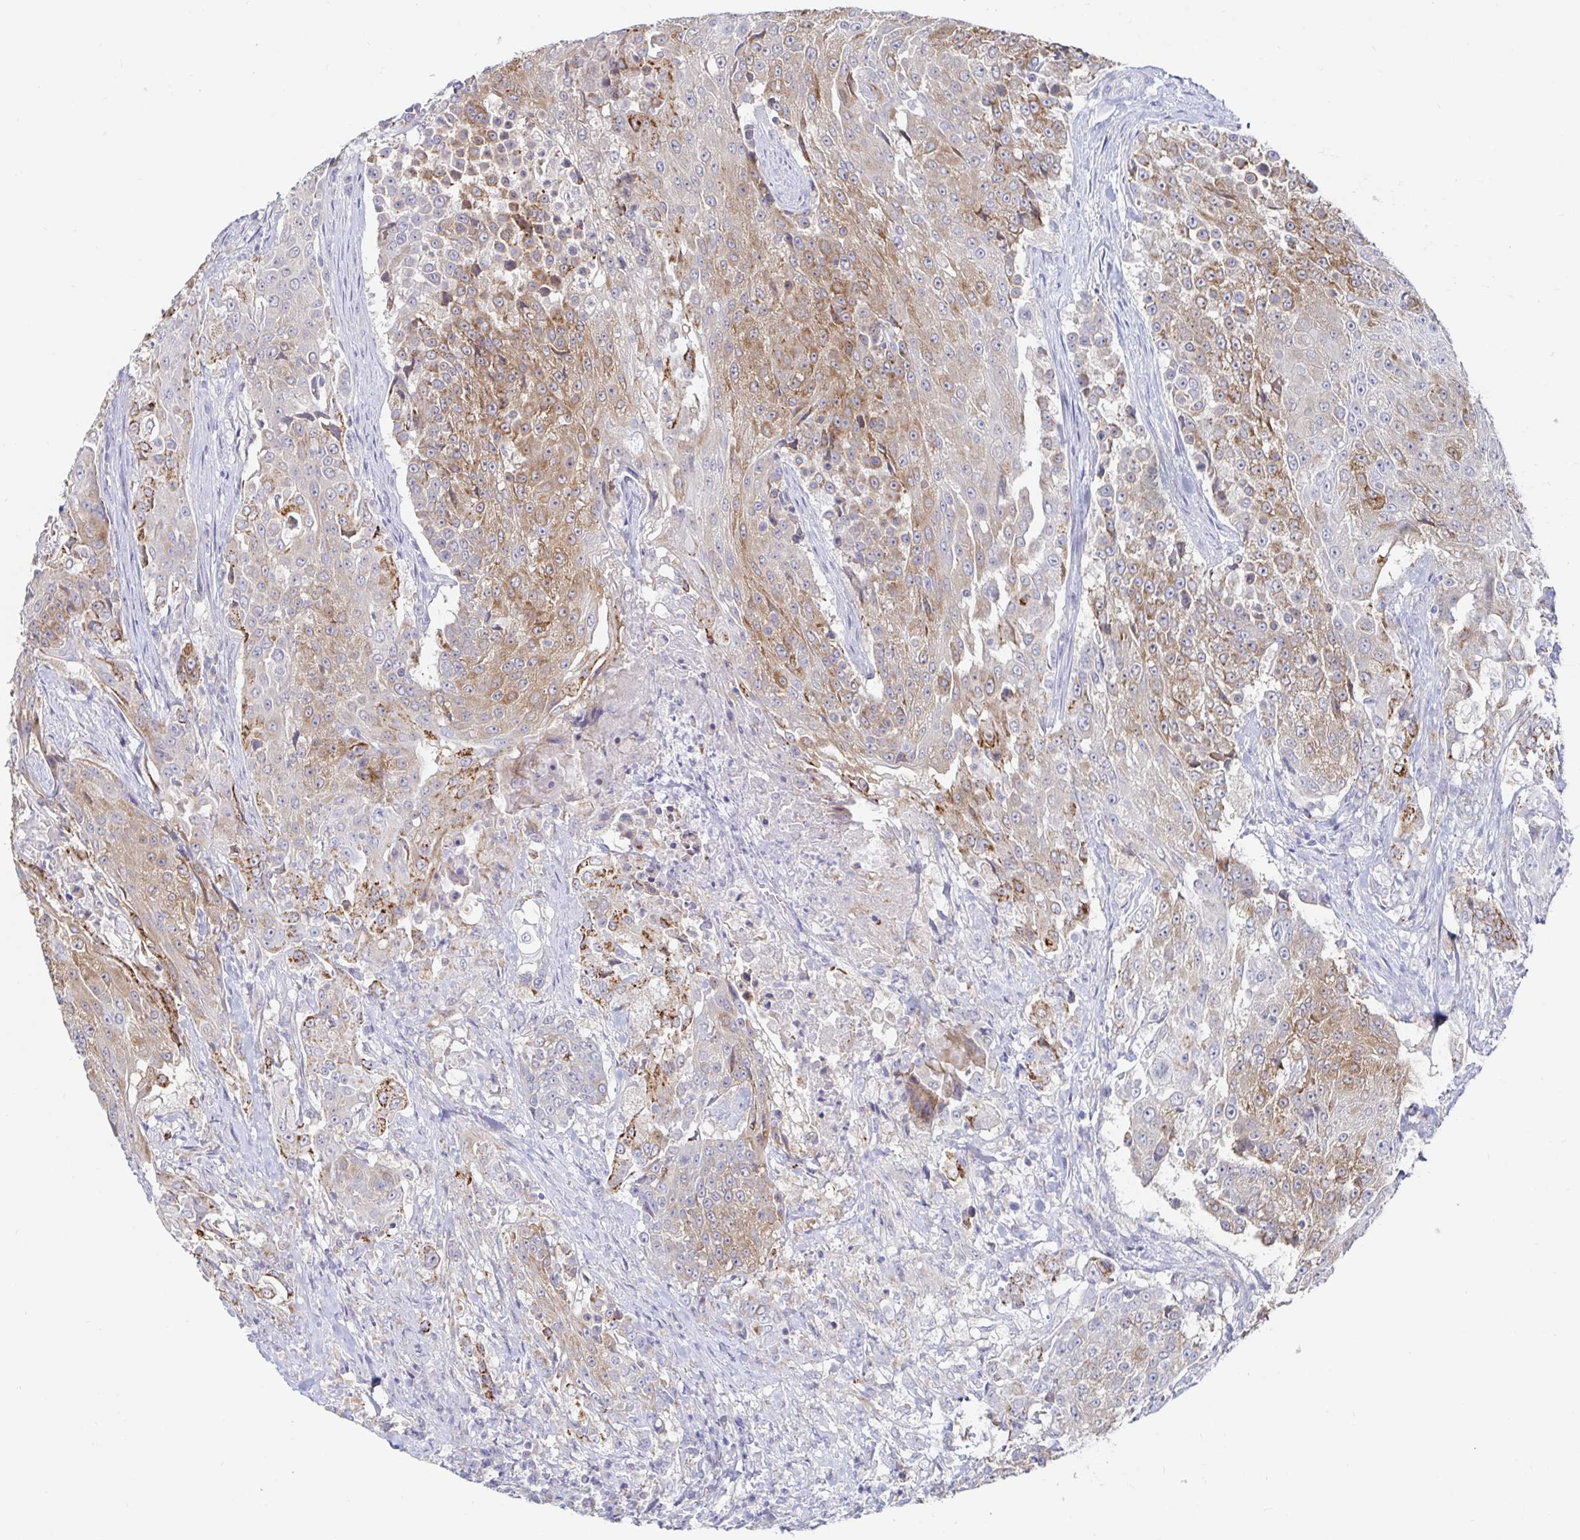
{"staining": {"intensity": "moderate", "quantity": "25%-75%", "location": "cytoplasmic/membranous"}, "tissue": "urothelial cancer", "cell_type": "Tumor cells", "image_type": "cancer", "snomed": [{"axis": "morphology", "description": "Urothelial carcinoma, High grade"}, {"axis": "topography", "description": "Urinary bladder"}], "caption": "This is a photomicrograph of immunohistochemistry (IHC) staining of urothelial cancer, which shows moderate expression in the cytoplasmic/membranous of tumor cells.", "gene": "SPPL3", "patient": {"sex": "female", "age": 63}}